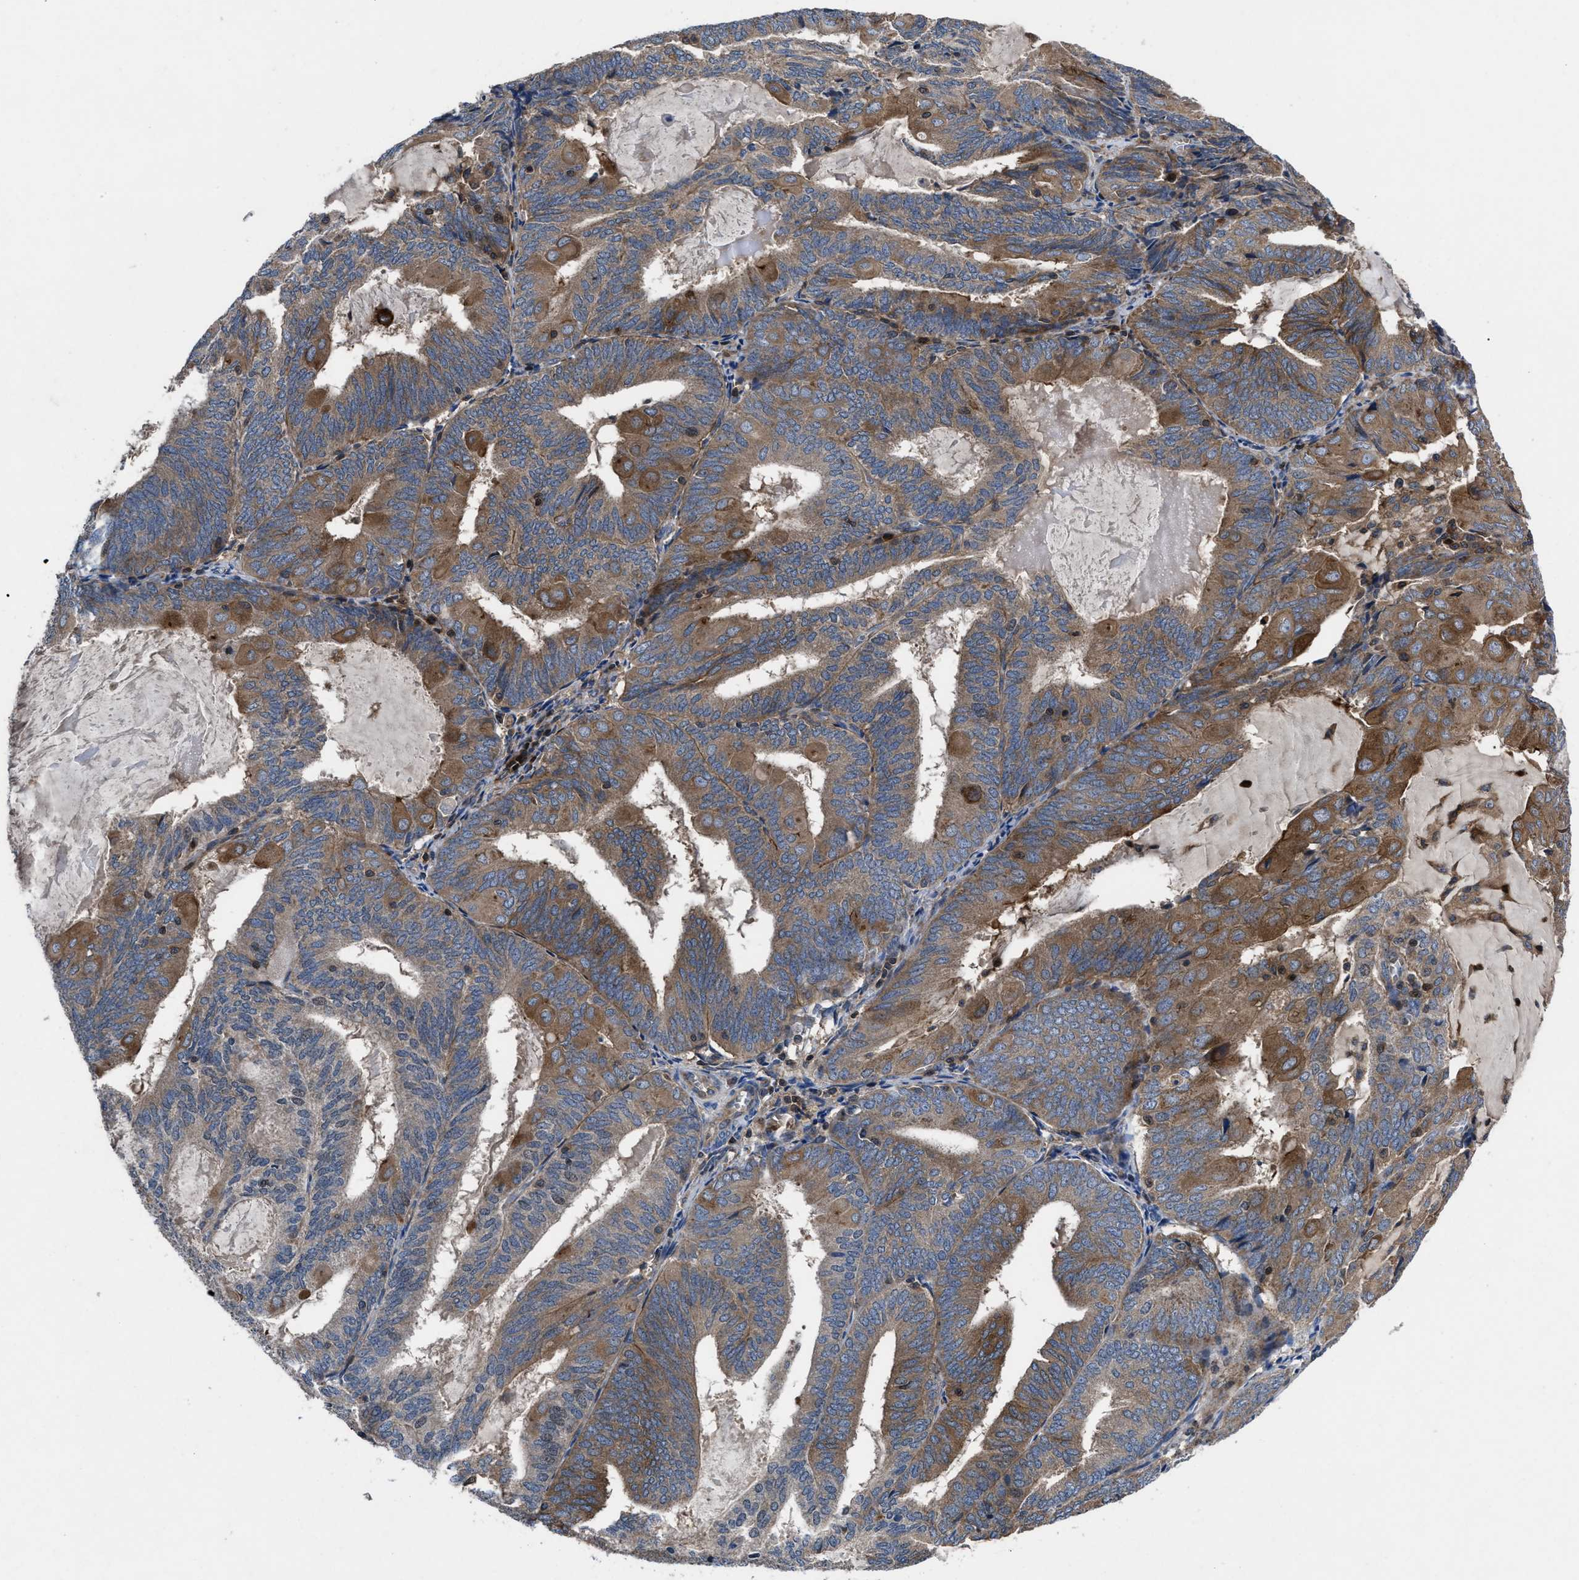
{"staining": {"intensity": "moderate", "quantity": ">75%", "location": "cytoplasmic/membranous"}, "tissue": "endometrial cancer", "cell_type": "Tumor cells", "image_type": "cancer", "snomed": [{"axis": "morphology", "description": "Adenocarcinoma, NOS"}, {"axis": "topography", "description": "Endometrium"}], "caption": "Immunohistochemistry (IHC) (DAB (3,3'-diaminobenzidine)) staining of endometrial adenocarcinoma displays moderate cytoplasmic/membranous protein staining in approximately >75% of tumor cells. The protein of interest is stained brown, and the nuclei are stained in blue (DAB IHC with brightfield microscopy, high magnification).", "gene": "YBEY", "patient": {"sex": "female", "age": 81}}